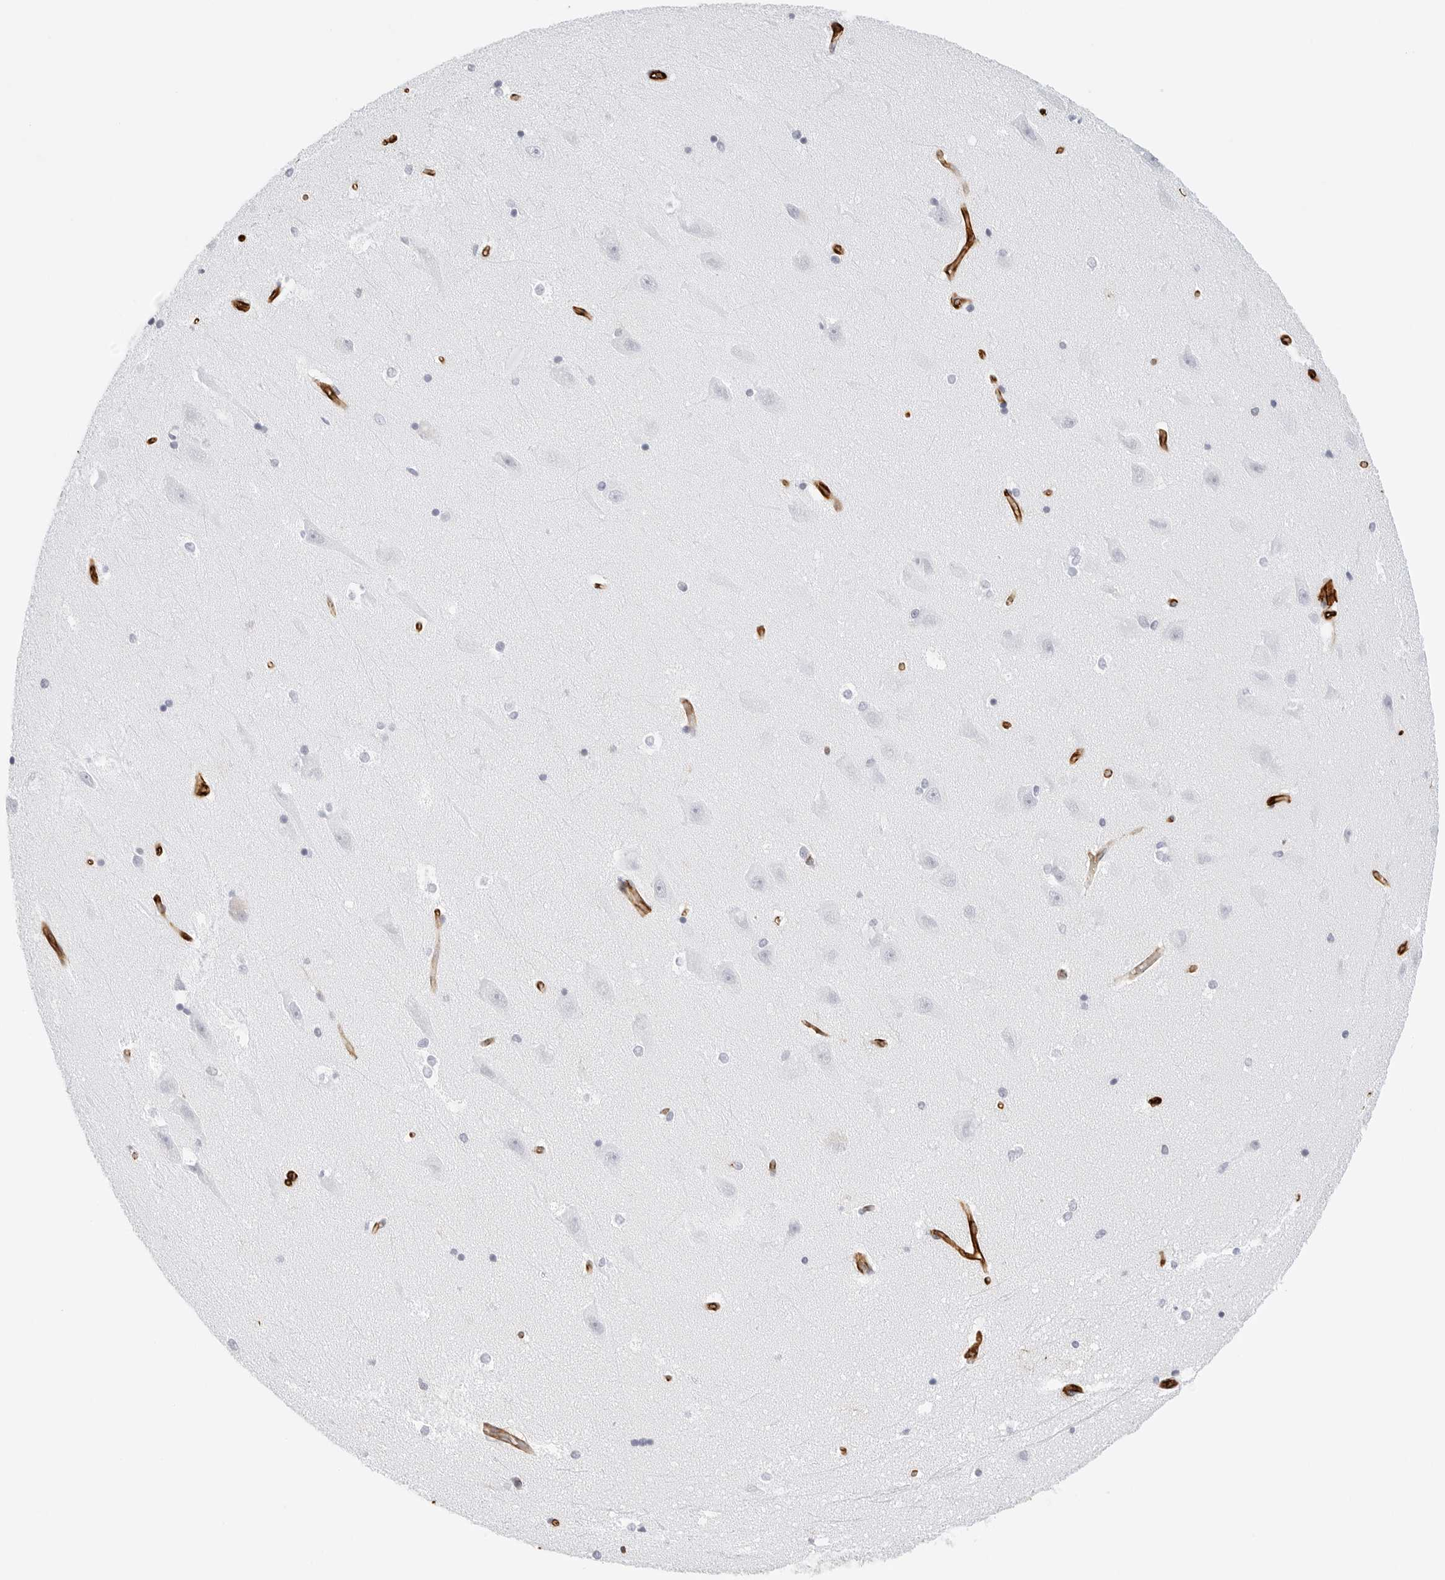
{"staining": {"intensity": "negative", "quantity": "none", "location": "none"}, "tissue": "hippocampus", "cell_type": "Glial cells", "image_type": "normal", "snomed": [{"axis": "morphology", "description": "Normal tissue, NOS"}, {"axis": "topography", "description": "Hippocampus"}], "caption": "Immunohistochemical staining of unremarkable hippocampus exhibits no significant positivity in glial cells.", "gene": "NES", "patient": {"sex": "male", "age": 45}}